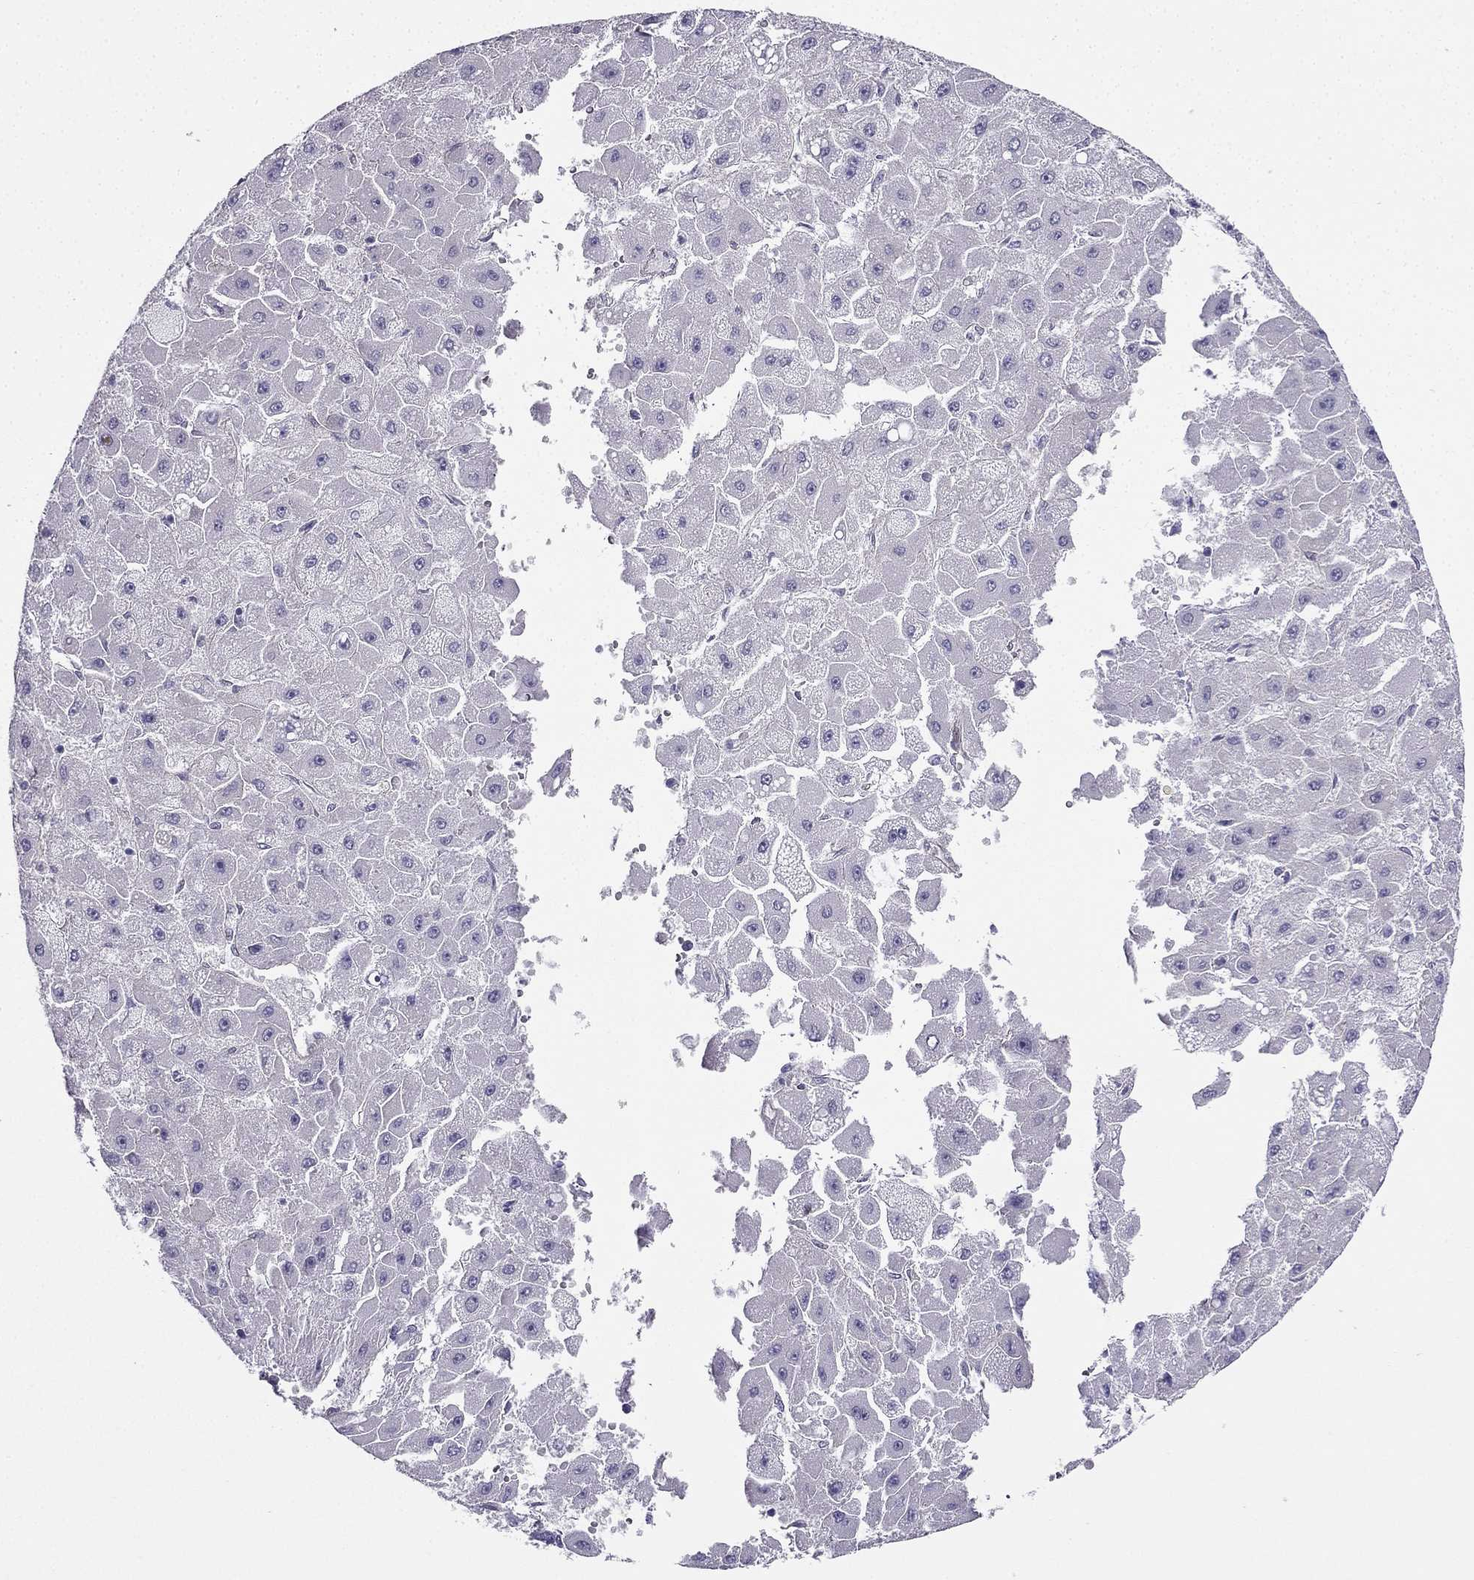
{"staining": {"intensity": "negative", "quantity": "none", "location": "none"}, "tissue": "liver cancer", "cell_type": "Tumor cells", "image_type": "cancer", "snomed": [{"axis": "morphology", "description": "Carcinoma, Hepatocellular, NOS"}, {"axis": "topography", "description": "Liver"}], "caption": "Liver cancer (hepatocellular carcinoma) was stained to show a protein in brown. There is no significant positivity in tumor cells.", "gene": "ENOX1", "patient": {"sex": "female", "age": 25}}